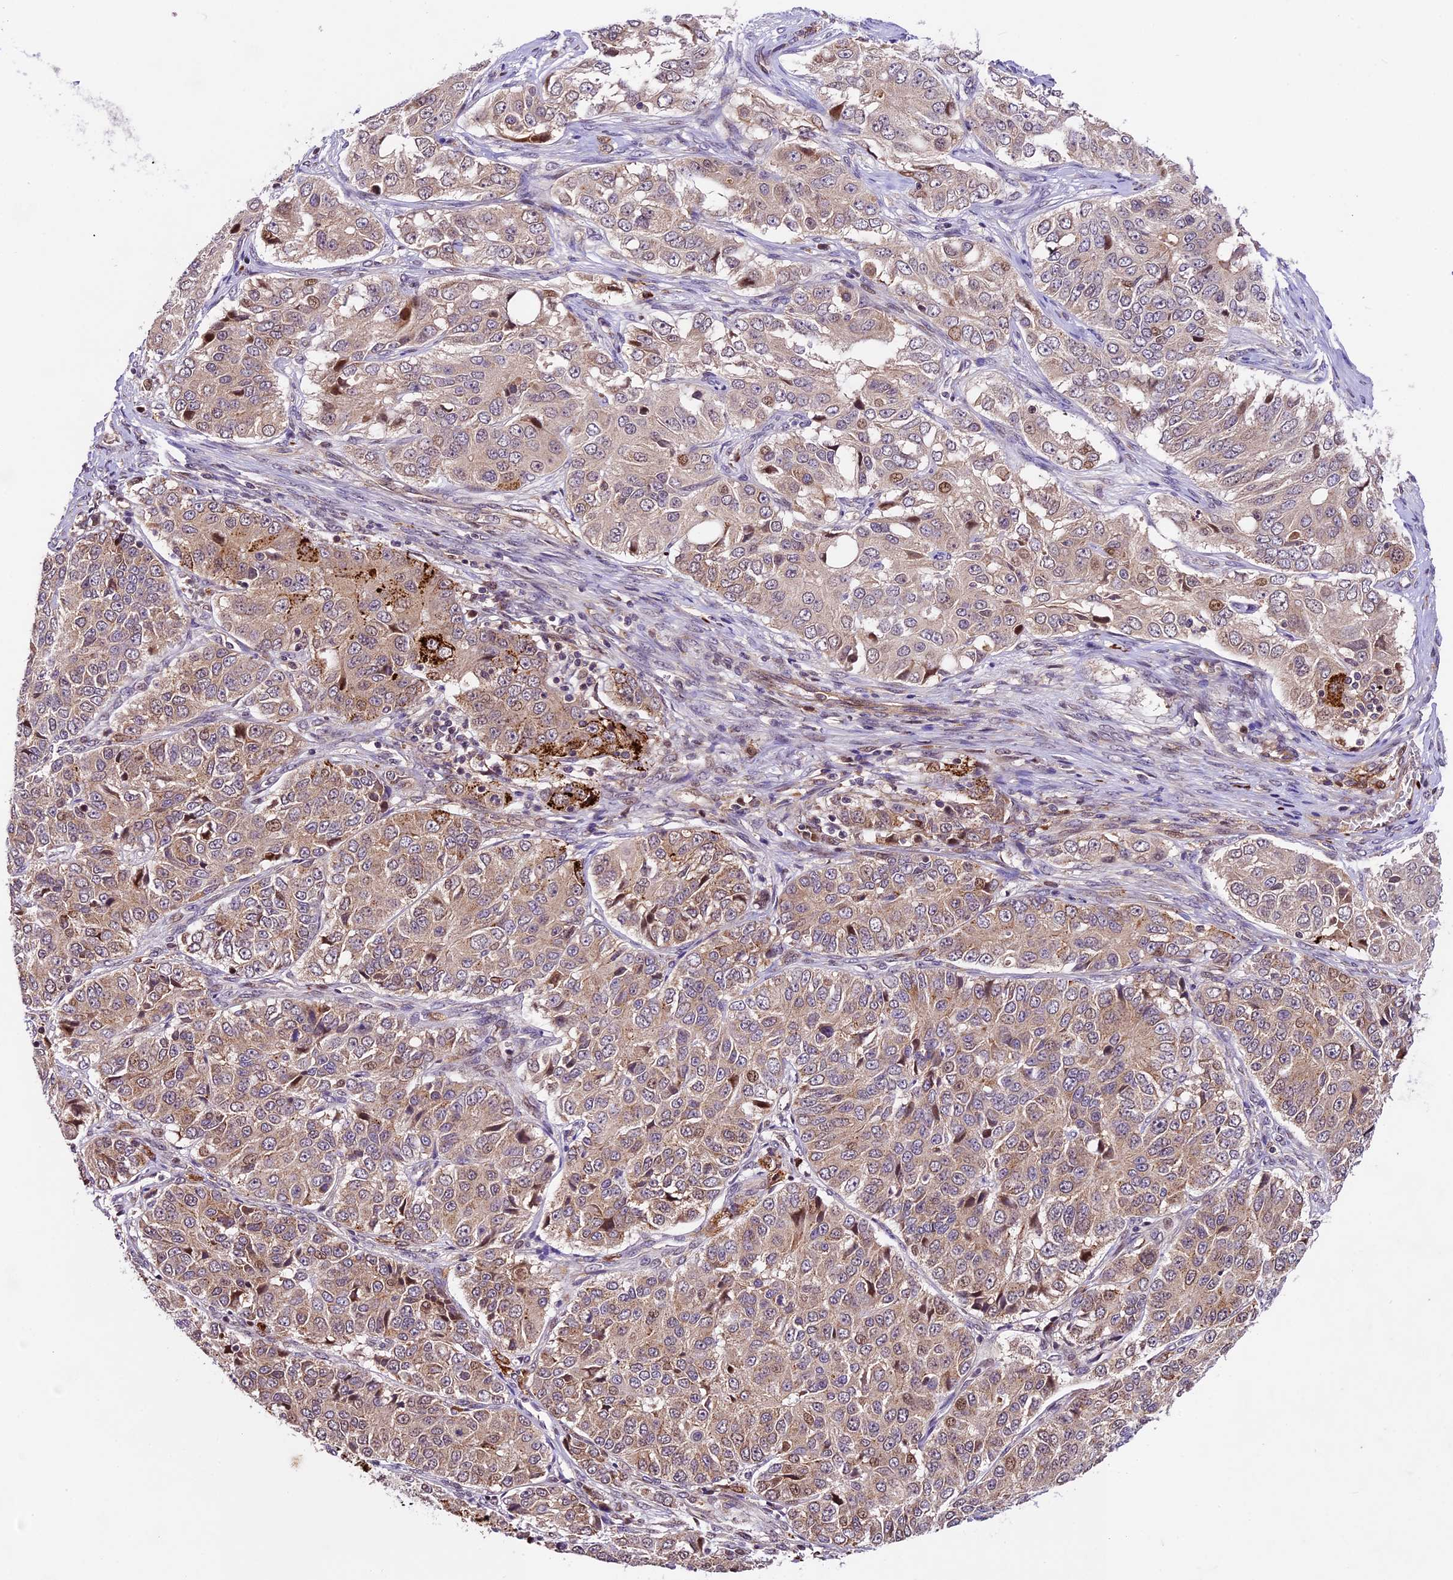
{"staining": {"intensity": "weak", "quantity": "25%-75%", "location": "cytoplasmic/membranous"}, "tissue": "ovarian cancer", "cell_type": "Tumor cells", "image_type": "cancer", "snomed": [{"axis": "morphology", "description": "Carcinoma, endometroid"}, {"axis": "topography", "description": "Ovary"}], "caption": "Tumor cells demonstrate weak cytoplasmic/membranous positivity in approximately 25%-75% of cells in ovarian cancer (endometroid carcinoma).", "gene": "CCSER1", "patient": {"sex": "female", "age": 51}}